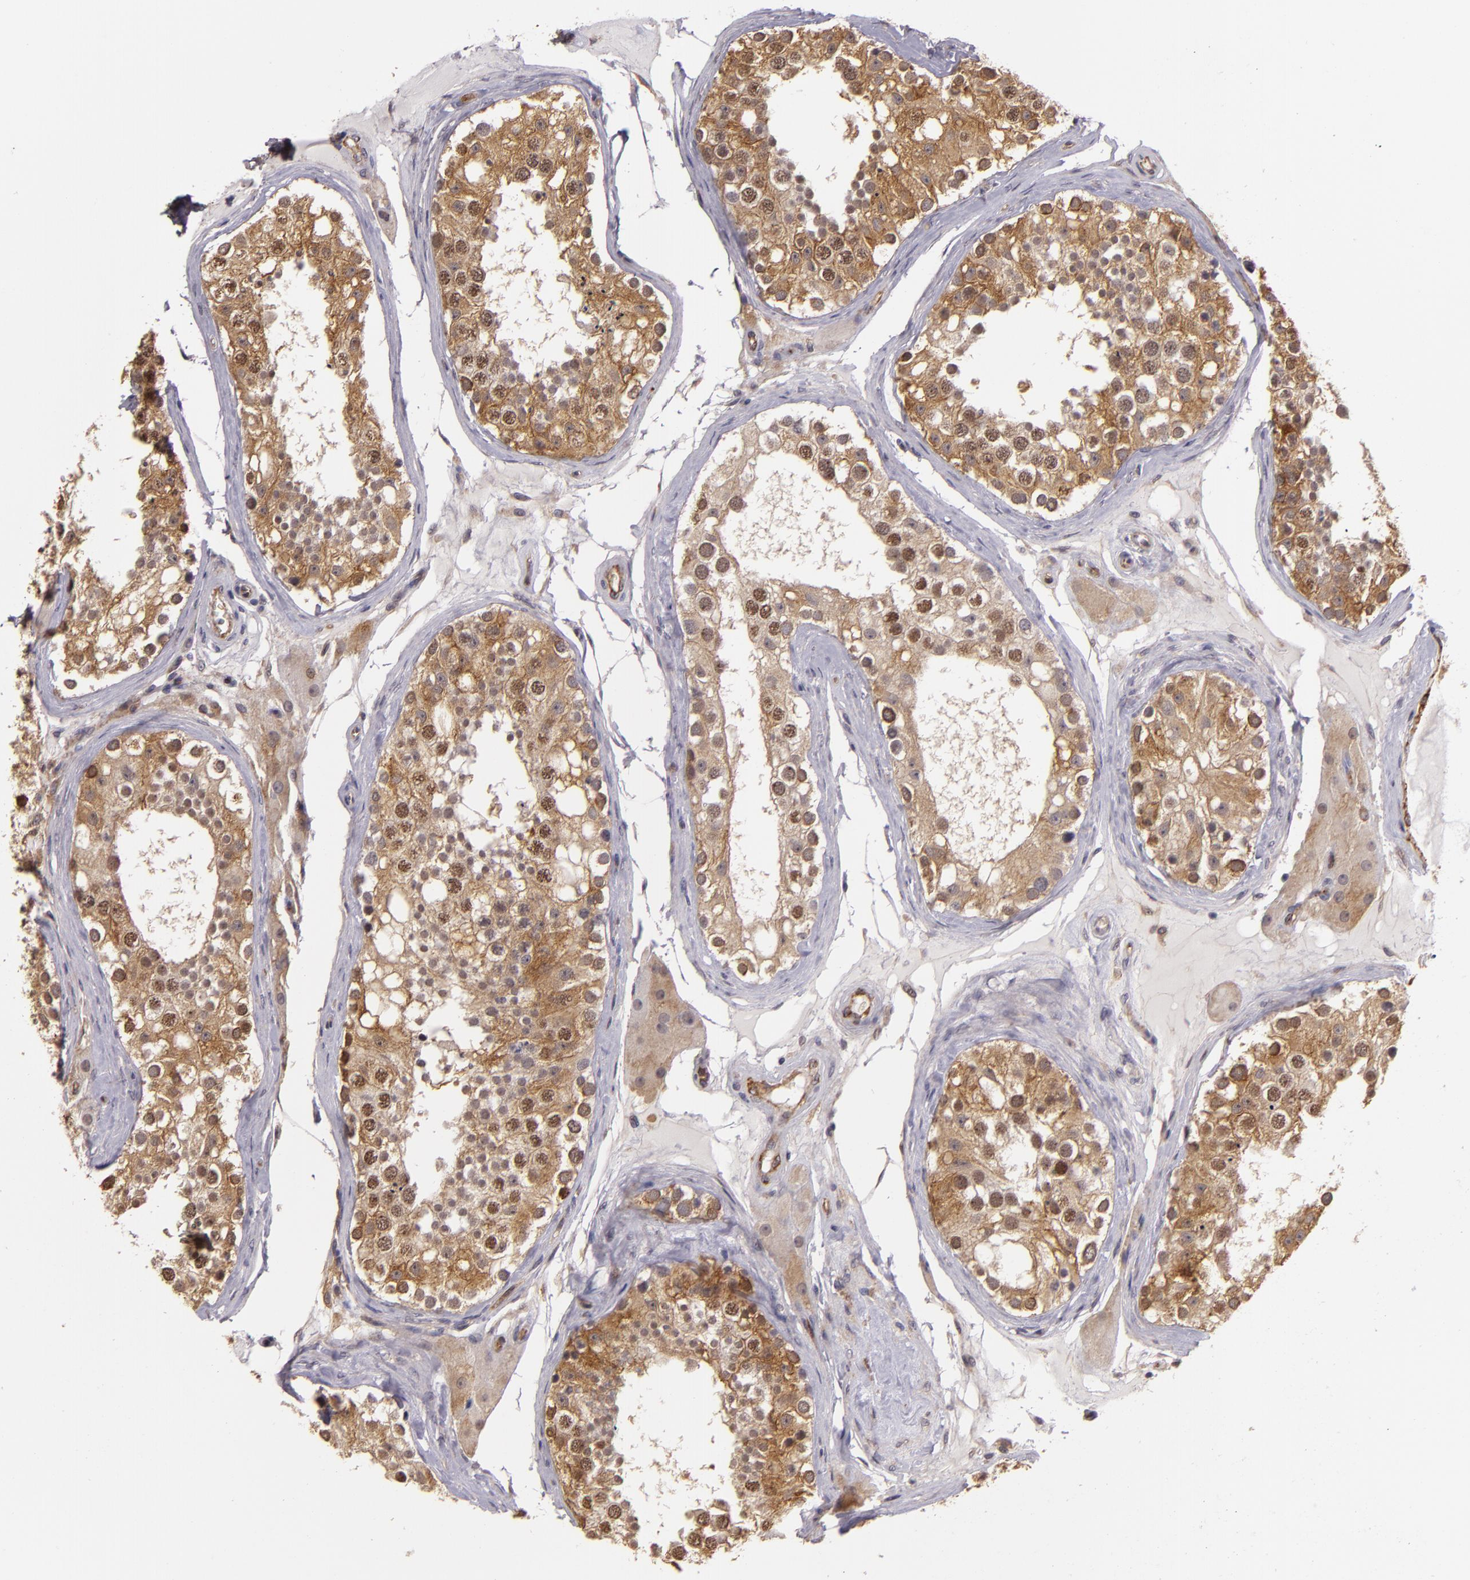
{"staining": {"intensity": "moderate", "quantity": ">75%", "location": "cytoplasmic/membranous,nuclear"}, "tissue": "testis", "cell_type": "Cells in seminiferous ducts", "image_type": "normal", "snomed": [{"axis": "morphology", "description": "Normal tissue, NOS"}, {"axis": "topography", "description": "Testis"}], "caption": "Normal testis shows moderate cytoplasmic/membranous,nuclear expression in about >75% of cells in seminiferous ducts (DAB (3,3'-diaminobenzidine) = brown stain, brightfield microscopy at high magnification)..", "gene": "SYTL4", "patient": {"sex": "male", "age": 68}}